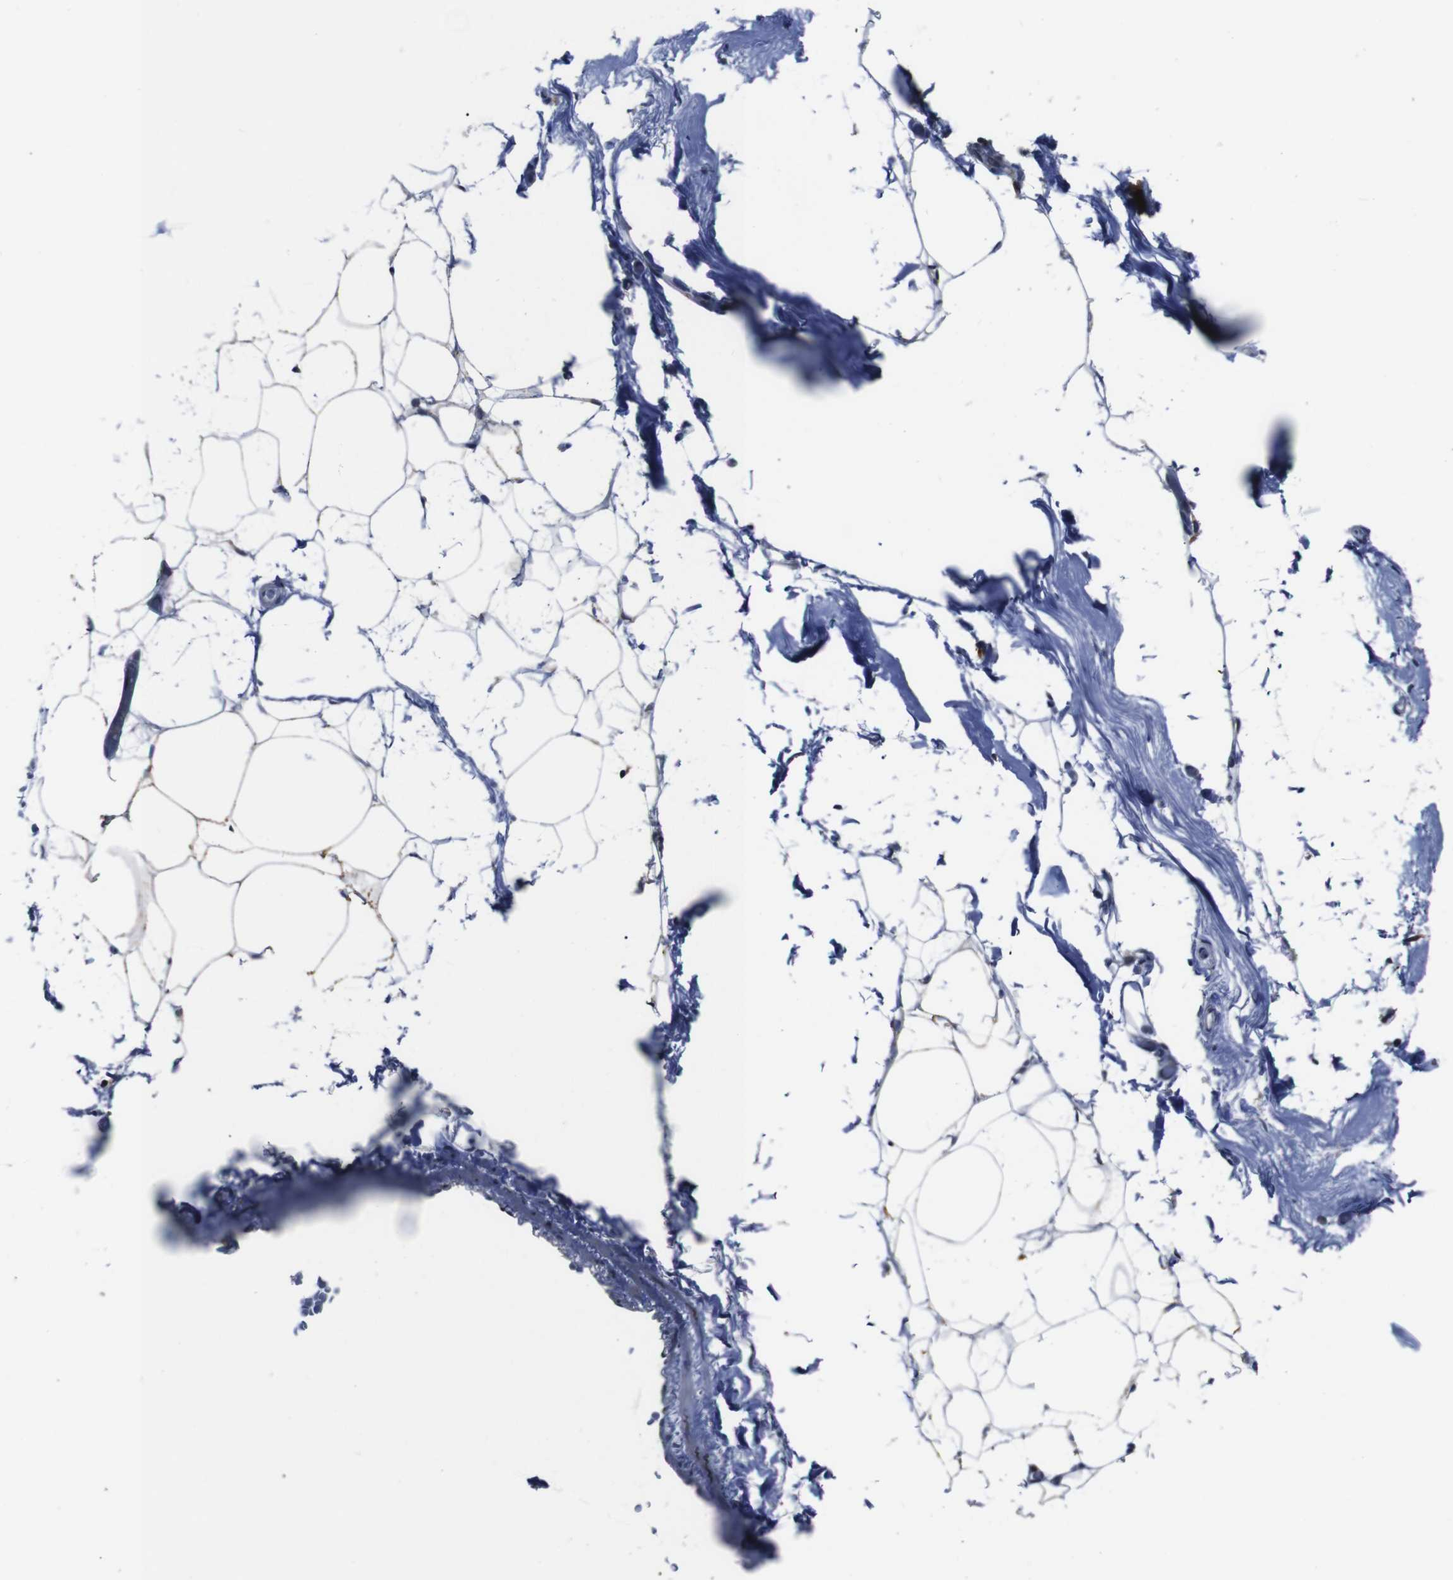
{"staining": {"intensity": "negative", "quantity": "none", "location": "none"}, "tissue": "adipose tissue", "cell_type": "Adipocytes", "image_type": "normal", "snomed": [{"axis": "morphology", "description": "Normal tissue, NOS"}, {"axis": "topography", "description": "Breast"}, {"axis": "topography", "description": "Soft tissue"}], "caption": "An immunohistochemistry (IHC) micrograph of benign adipose tissue is shown. There is no staining in adipocytes of adipose tissue.", "gene": "SEMA4B", "patient": {"sex": "female", "age": 75}}